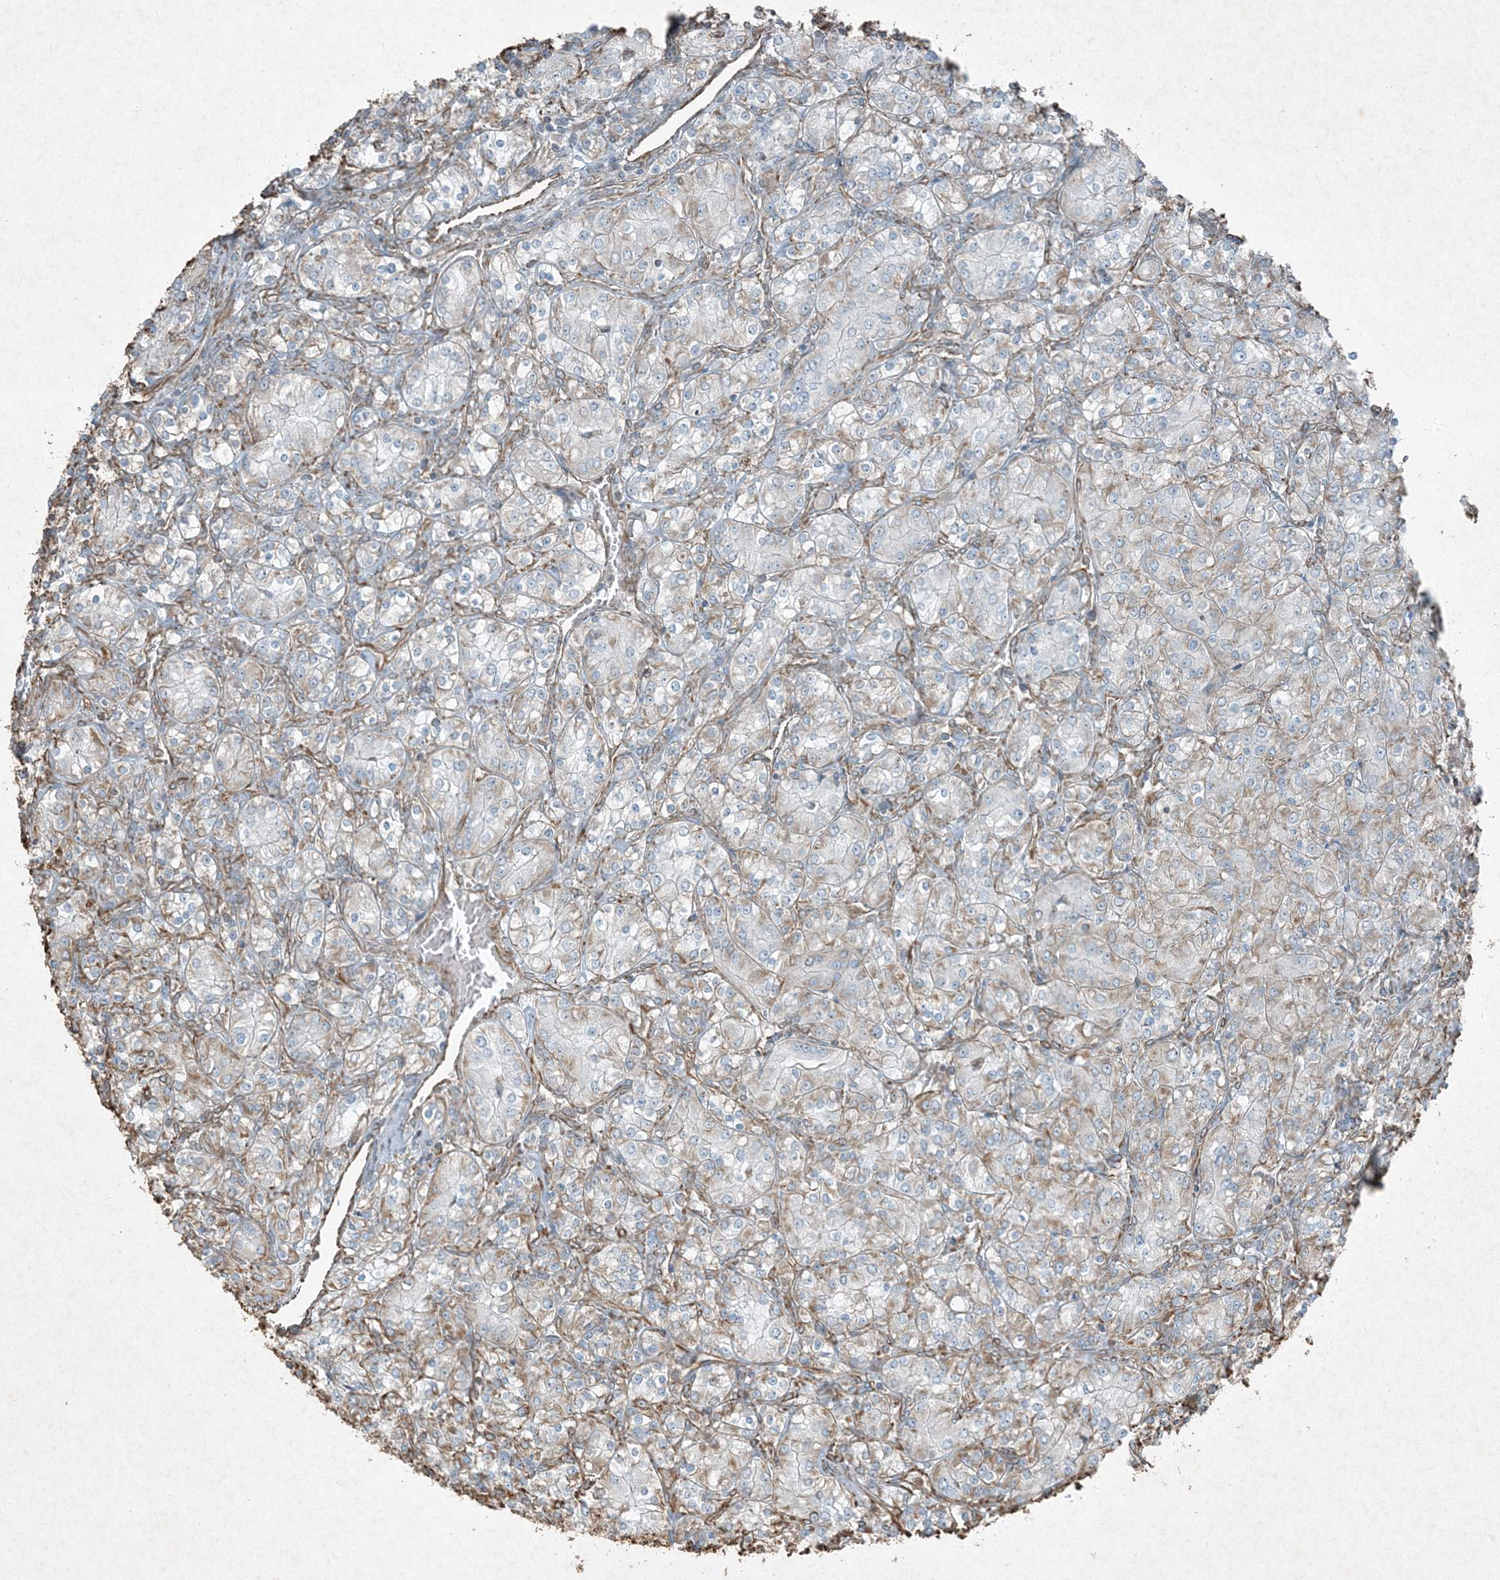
{"staining": {"intensity": "weak", "quantity": "25%-75%", "location": "cytoplasmic/membranous"}, "tissue": "renal cancer", "cell_type": "Tumor cells", "image_type": "cancer", "snomed": [{"axis": "morphology", "description": "Adenocarcinoma, NOS"}, {"axis": "topography", "description": "Kidney"}], "caption": "The photomicrograph reveals a brown stain indicating the presence of a protein in the cytoplasmic/membranous of tumor cells in renal cancer (adenocarcinoma). The staining was performed using DAB (3,3'-diaminobenzidine), with brown indicating positive protein expression. Nuclei are stained blue with hematoxylin.", "gene": "RYK", "patient": {"sex": "male", "age": 77}}